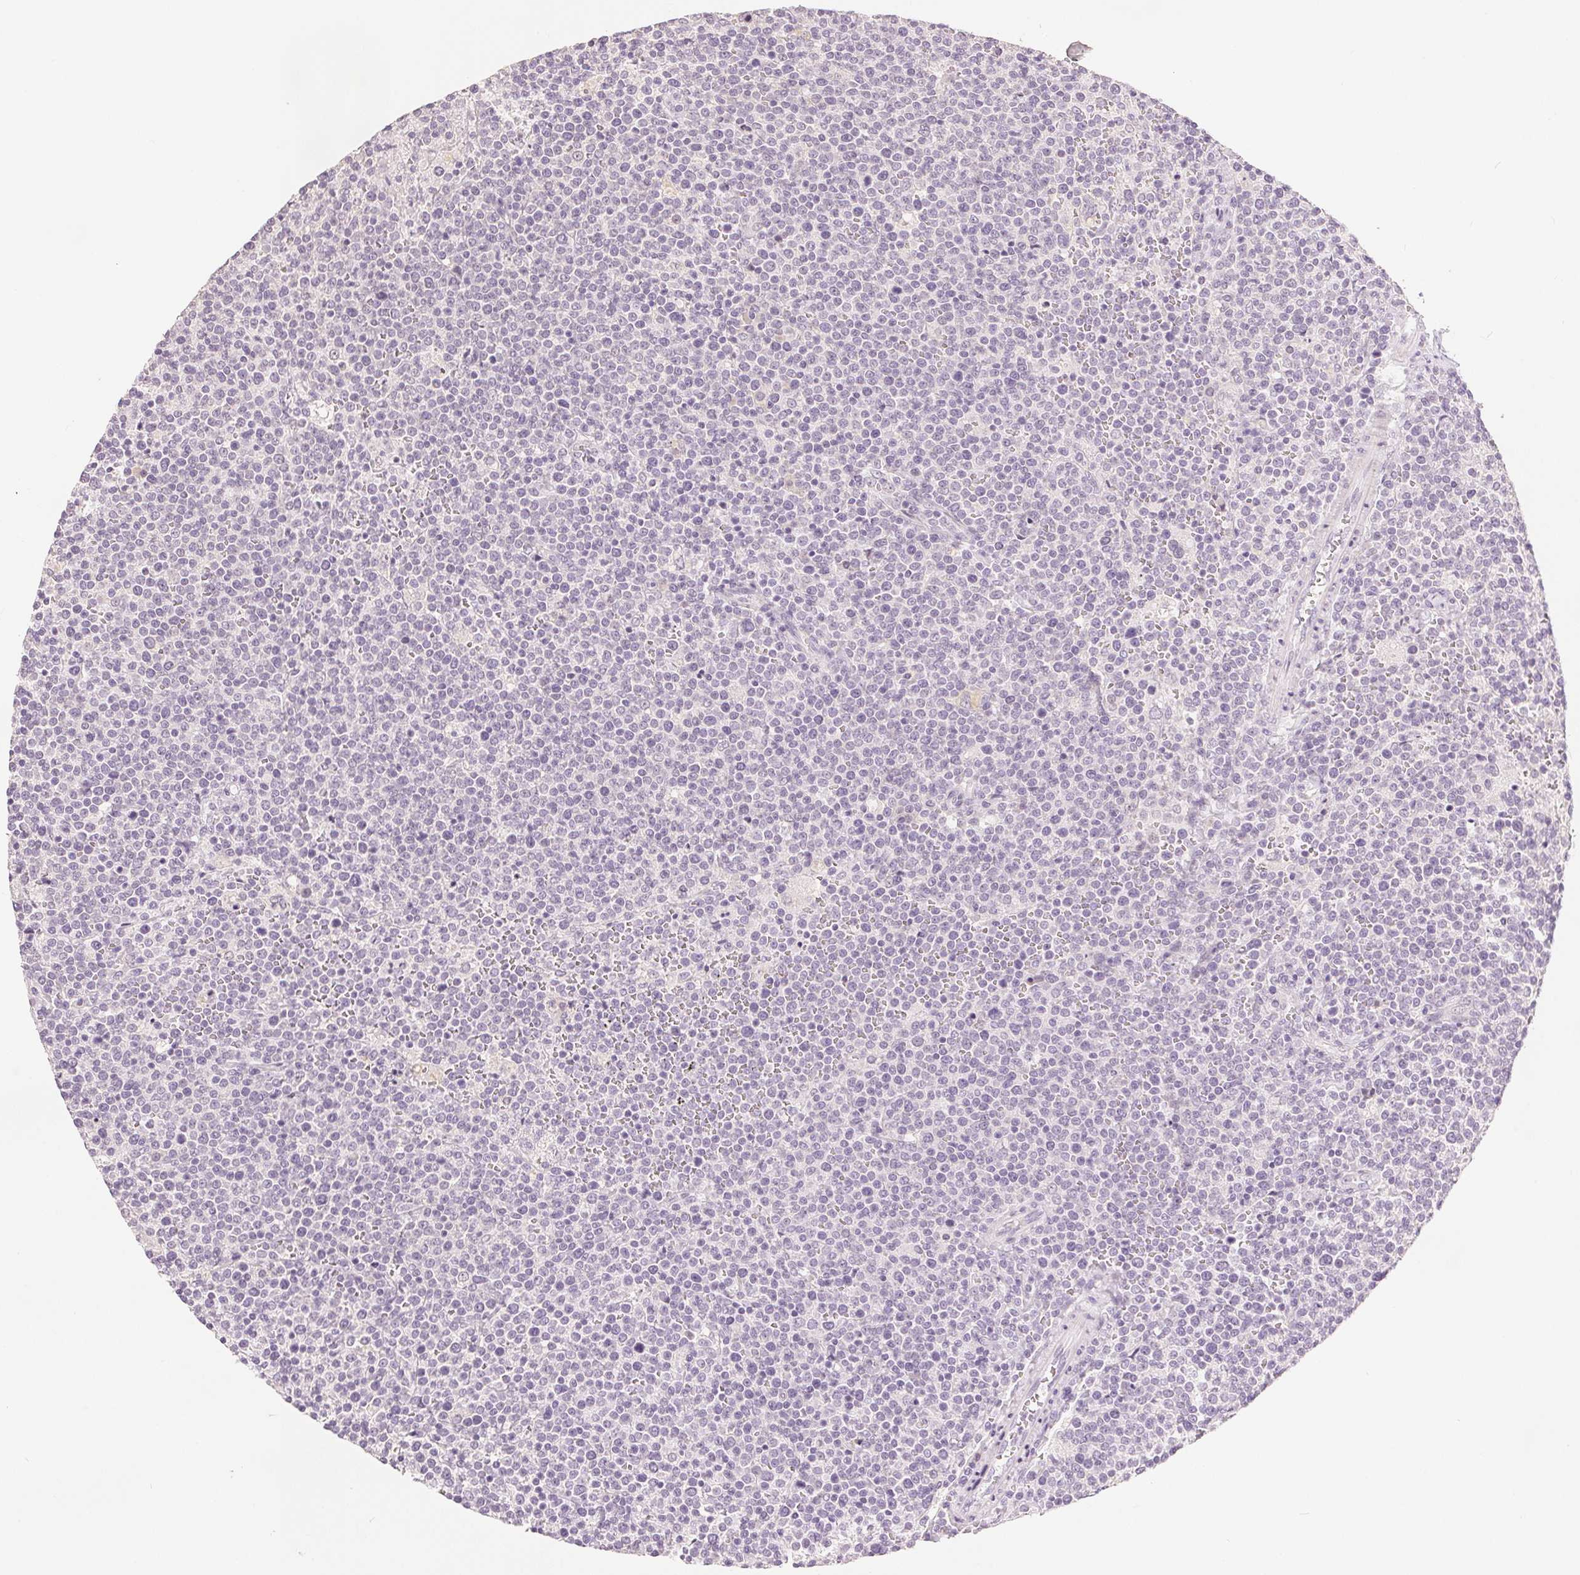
{"staining": {"intensity": "negative", "quantity": "none", "location": "none"}, "tissue": "lymphoma", "cell_type": "Tumor cells", "image_type": "cancer", "snomed": [{"axis": "morphology", "description": "Malignant lymphoma, non-Hodgkin's type, High grade"}, {"axis": "topography", "description": "Lymph node"}], "caption": "The image reveals no significant staining in tumor cells of lymphoma. (Stains: DAB IHC with hematoxylin counter stain, Microscopy: brightfield microscopy at high magnification).", "gene": "CA12", "patient": {"sex": "male", "age": 61}}